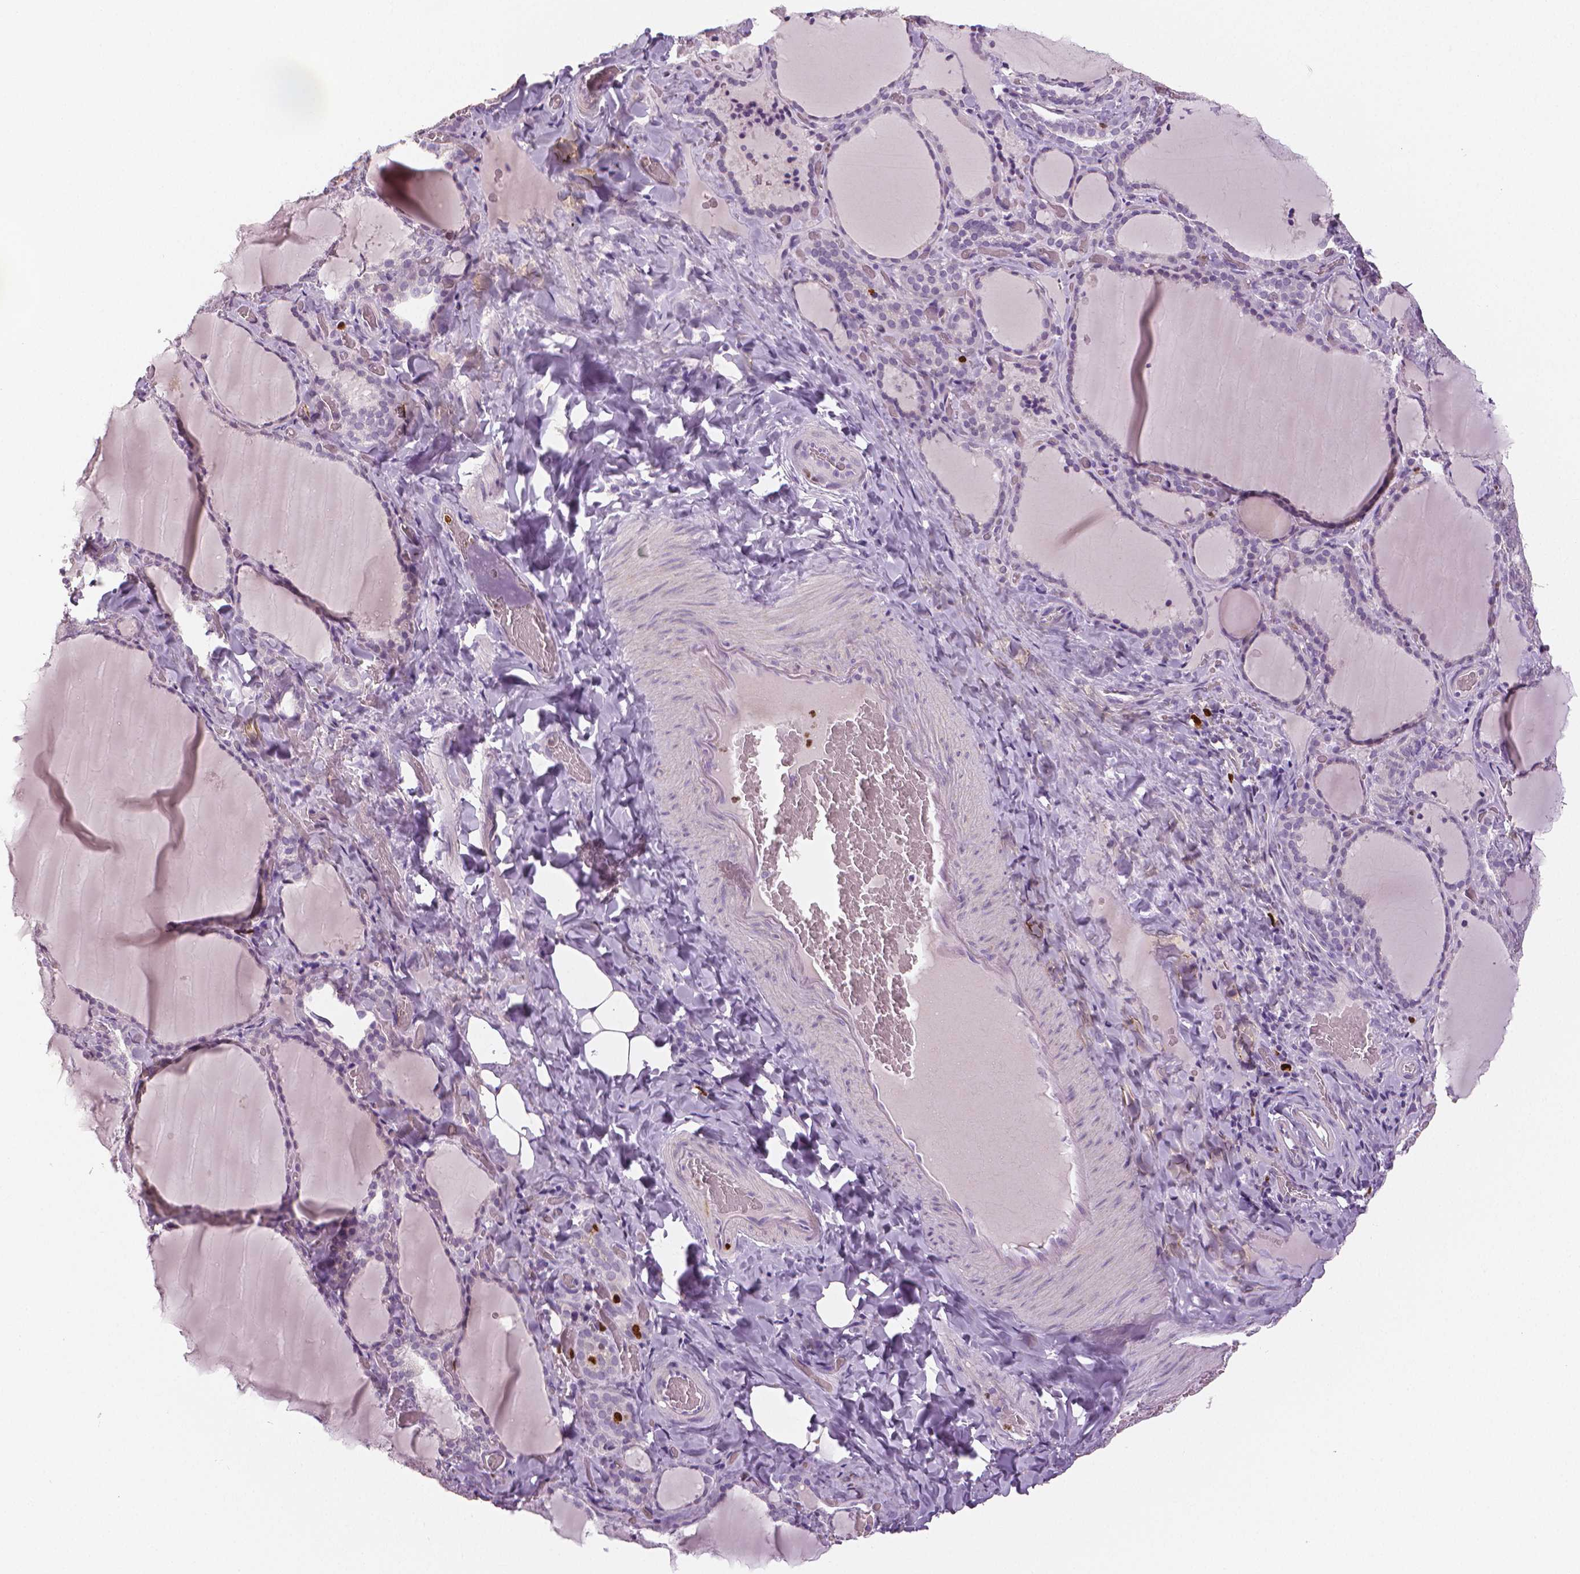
{"staining": {"intensity": "negative", "quantity": "none", "location": "none"}, "tissue": "thyroid gland", "cell_type": "Glandular cells", "image_type": "normal", "snomed": [{"axis": "morphology", "description": "Normal tissue, NOS"}, {"axis": "topography", "description": "Thyroid gland"}], "caption": "Normal thyroid gland was stained to show a protein in brown. There is no significant expression in glandular cells. (DAB immunohistochemistry with hematoxylin counter stain).", "gene": "MKI67", "patient": {"sex": "female", "age": 22}}